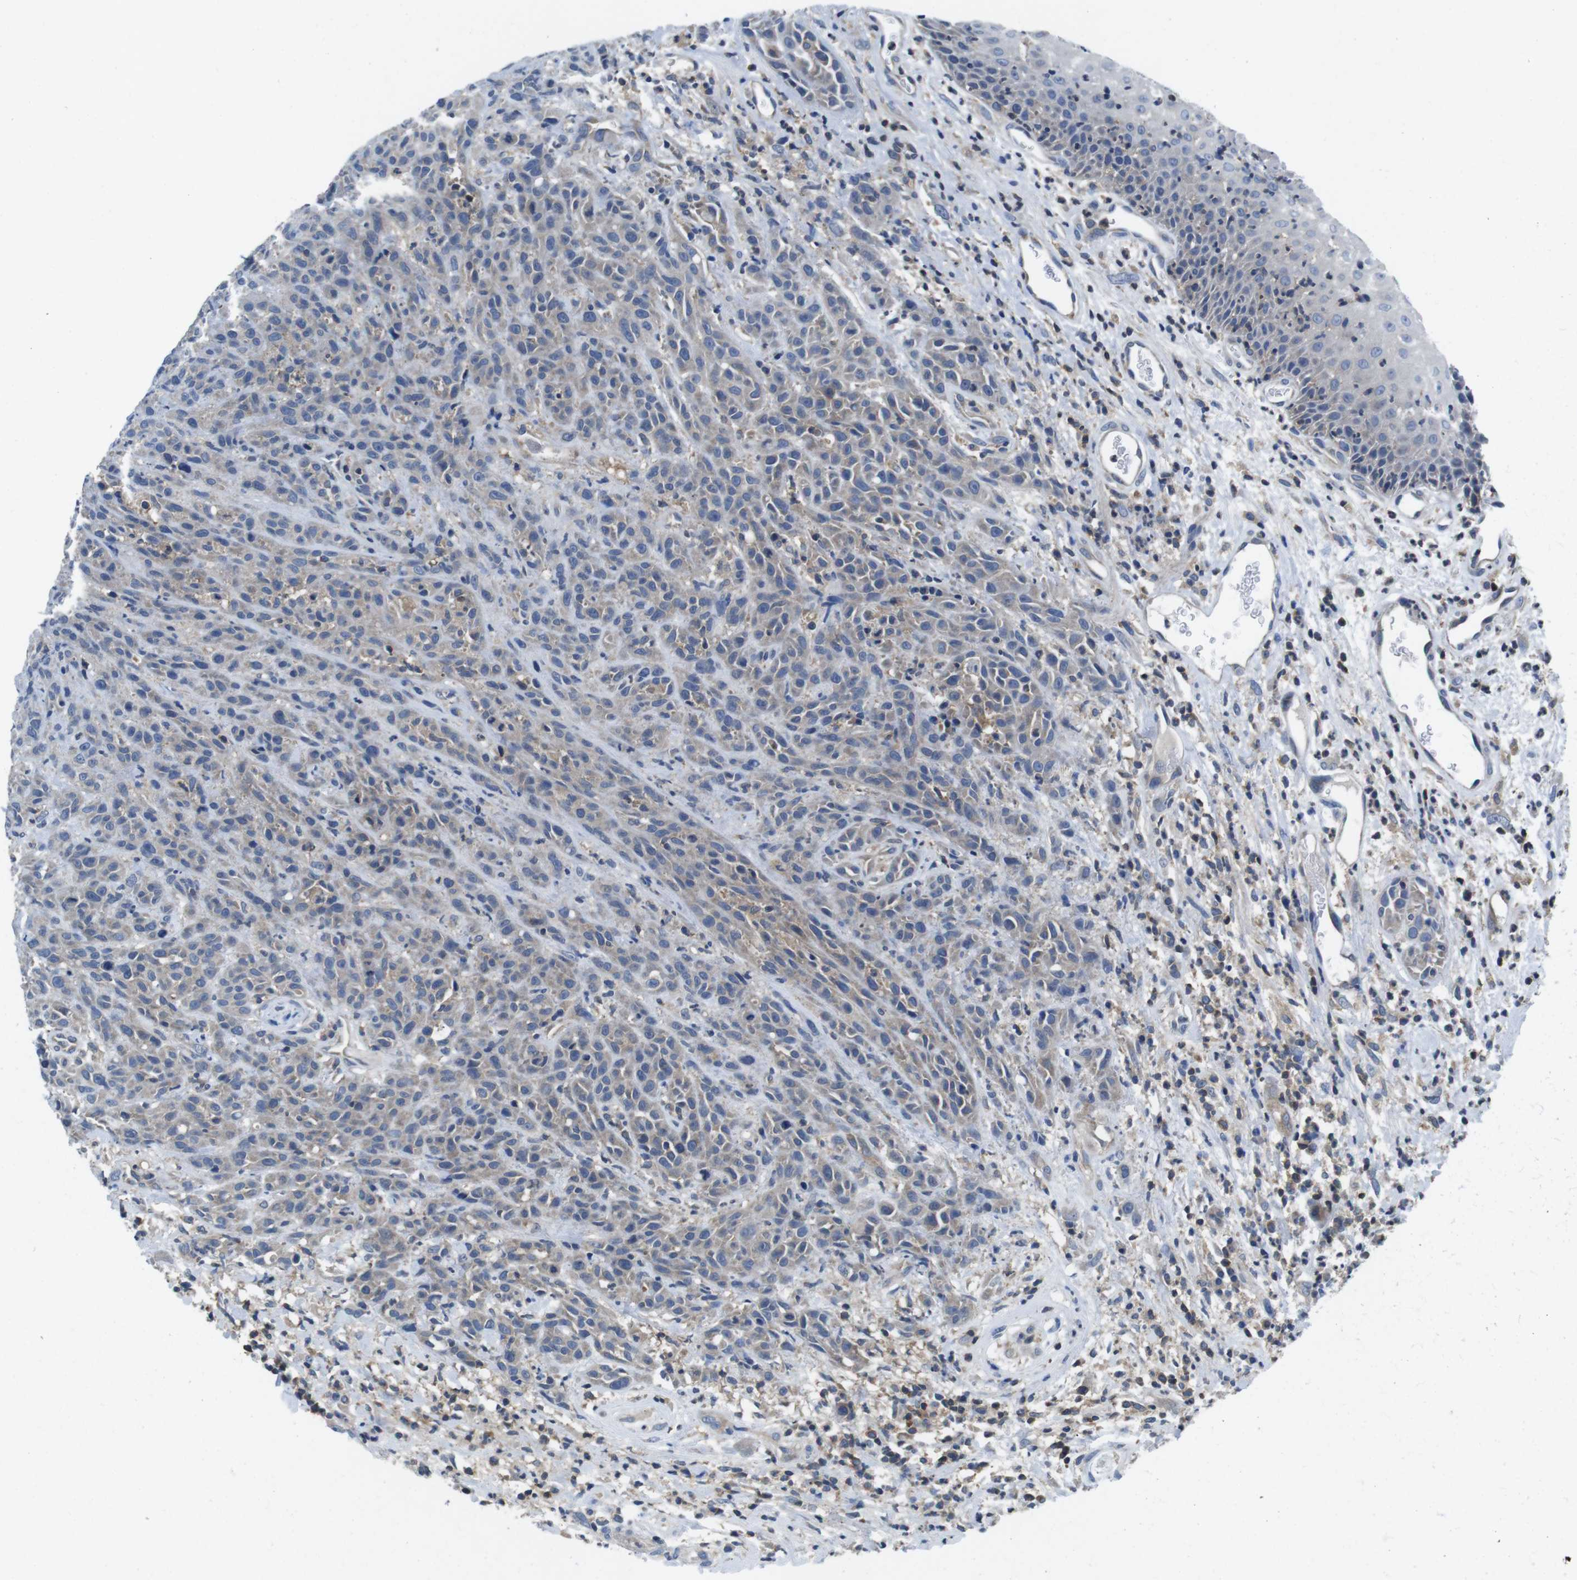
{"staining": {"intensity": "negative", "quantity": "none", "location": "none"}, "tissue": "head and neck cancer", "cell_type": "Tumor cells", "image_type": "cancer", "snomed": [{"axis": "morphology", "description": "Normal tissue, NOS"}, {"axis": "morphology", "description": "Squamous cell carcinoma, NOS"}, {"axis": "topography", "description": "Cartilage tissue"}, {"axis": "topography", "description": "Head-Neck"}], "caption": "Histopathology image shows no protein positivity in tumor cells of squamous cell carcinoma (head and neck) tissue.", "gene": "PIK3CD", "patient": {"sex": "male", "age": 62}}